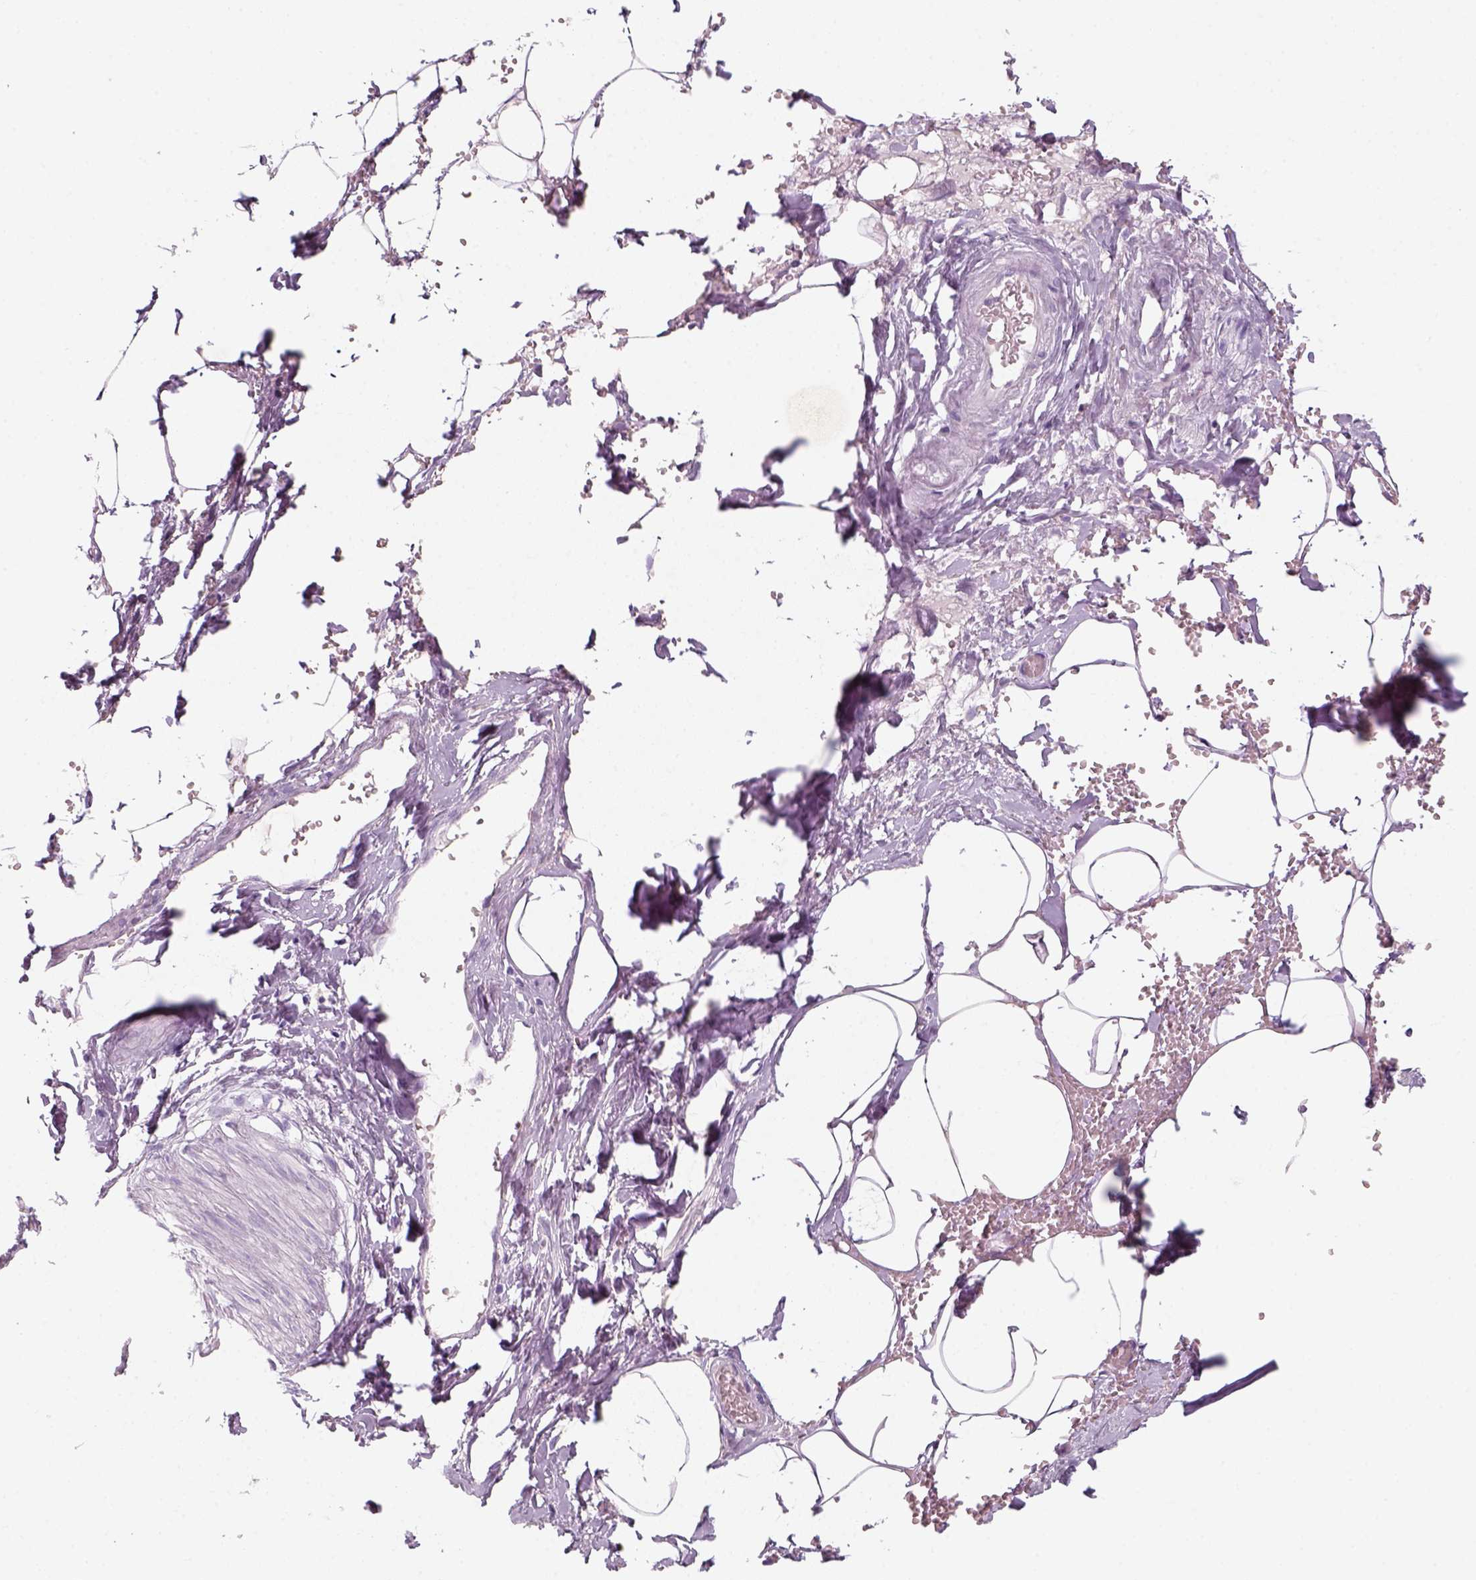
{"staining": {"intensity": "negative", "quantity": "none", "location": "none"}, "tissue": "adipose tissue", "cell_type": "Adipocytes", "image_type": "normal", "snomed": [{"axis": "morphology", "description": "Normal tissue, NOS"}, {"axis": "topography", "description": "Prostate"}, {"axis": "topography", "description": "Peripheral nerve tissue"}], "caption": "Adipose tissue stained for a protein using immunohistochemistry demonstrates no positivity adipocytes.", "gene": "KRT25", "patient": {"sex": "male", "age": 55}}